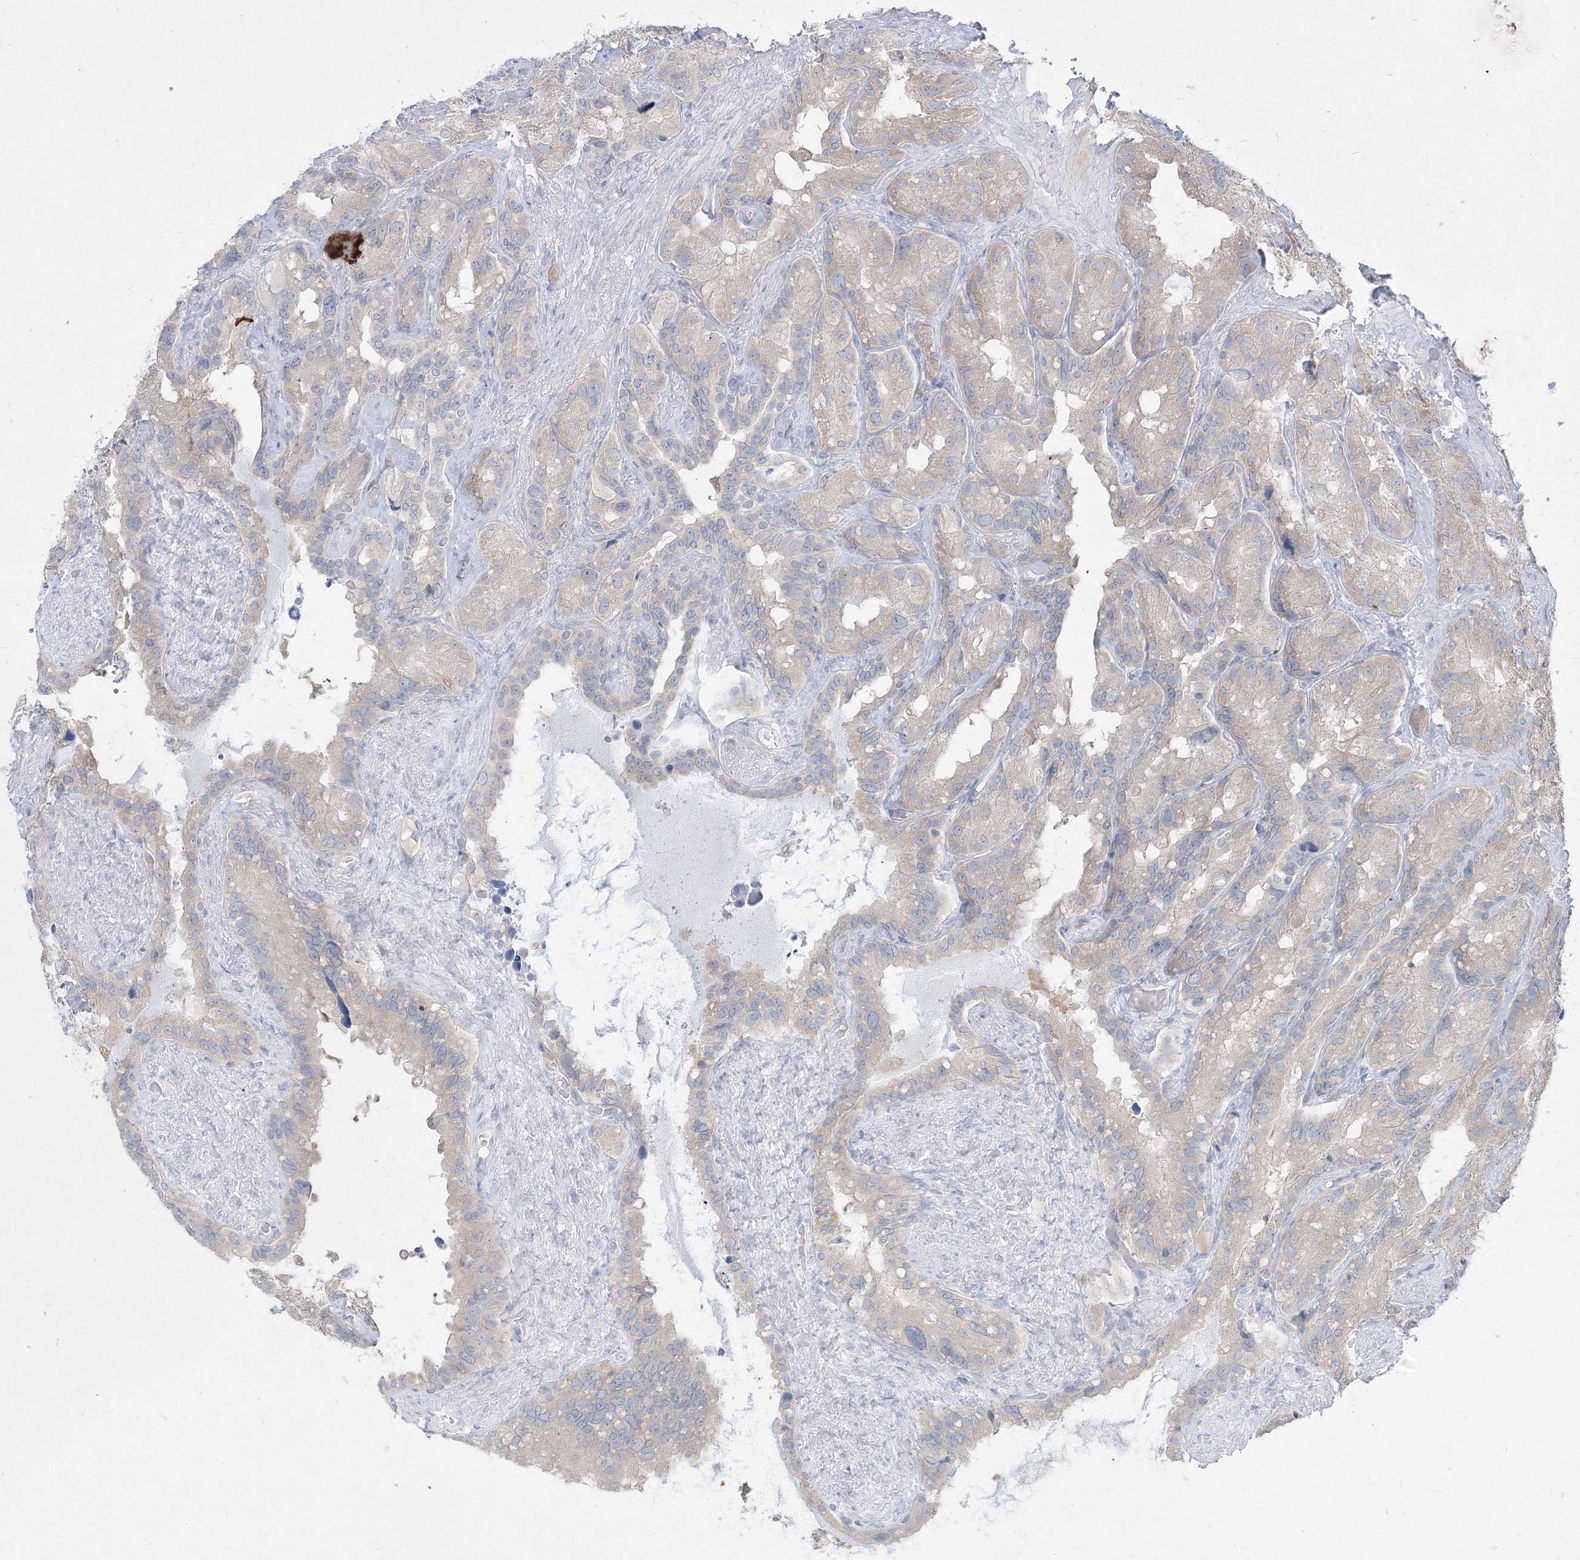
{"staining": {"intensity": "weak", "quantity": "25%-75%", "location": "cytoplasmic/membranous"}, "tissue": "seminal vesicle", "cell_type": "Glandular cells", "image_type": "normal", "snomed": [{"axis": "morphology", "description": "Normal tissue, NOS"}, {"axis": "topography", "description": "Prostate"}, {"axis": "topography", "description": "Seminal veicle"}], "caption": "A histopathology image showing weak cytoplasmic/membranous staining in approximately 25%-75% of glandular cells in unremarkable seminal vesicle, as visualized by brown immunohistochemical staining.", "gene": "FBXL8", "patient": {"sex": "male", "age": 68}}